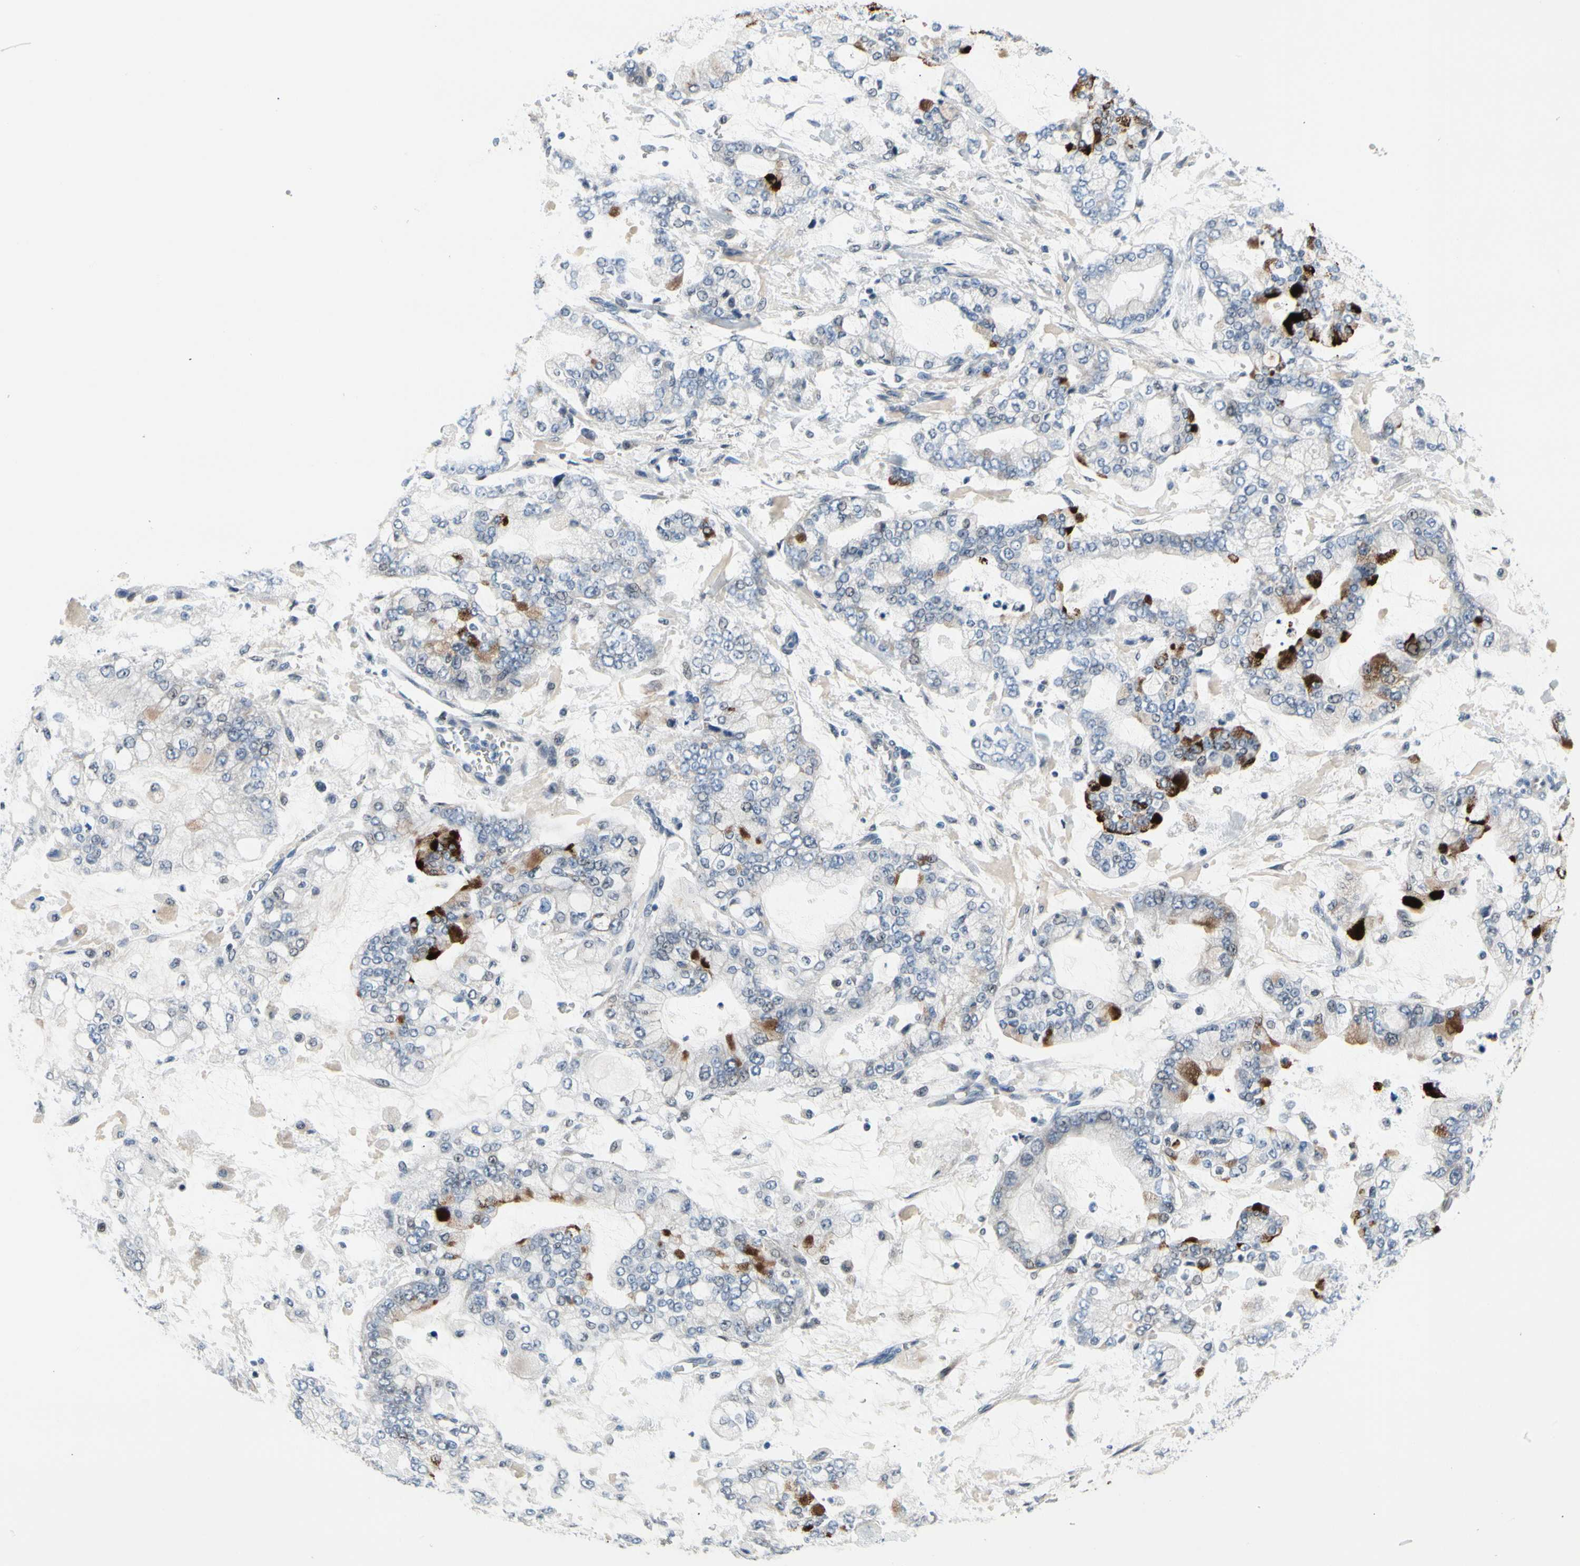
{"staining": {"intensity": "strong", "quantity": "<25%", "location": "cytoplasmic/membranous"}, "tissue": "stomach cancer", "cell_type": "Tumor cells", "image_type": "cancer", "snomed": [{"axis": "morphology", "description": "Normal tissue, NOS"}, {"axis": "morphology", "description": "Adenocarcinoma, NOS"}, {"axis": "topography", "description": "Stomach, upper"}, {"axis": "topography", "description": "Stomach"}], "caption": "Tumor cells show strong cytoplasmic/membranous positivity in about <25% of cells in stomach cancer.", "gene": "NFASC", "patient": {"sex": "male", "age": 76}}